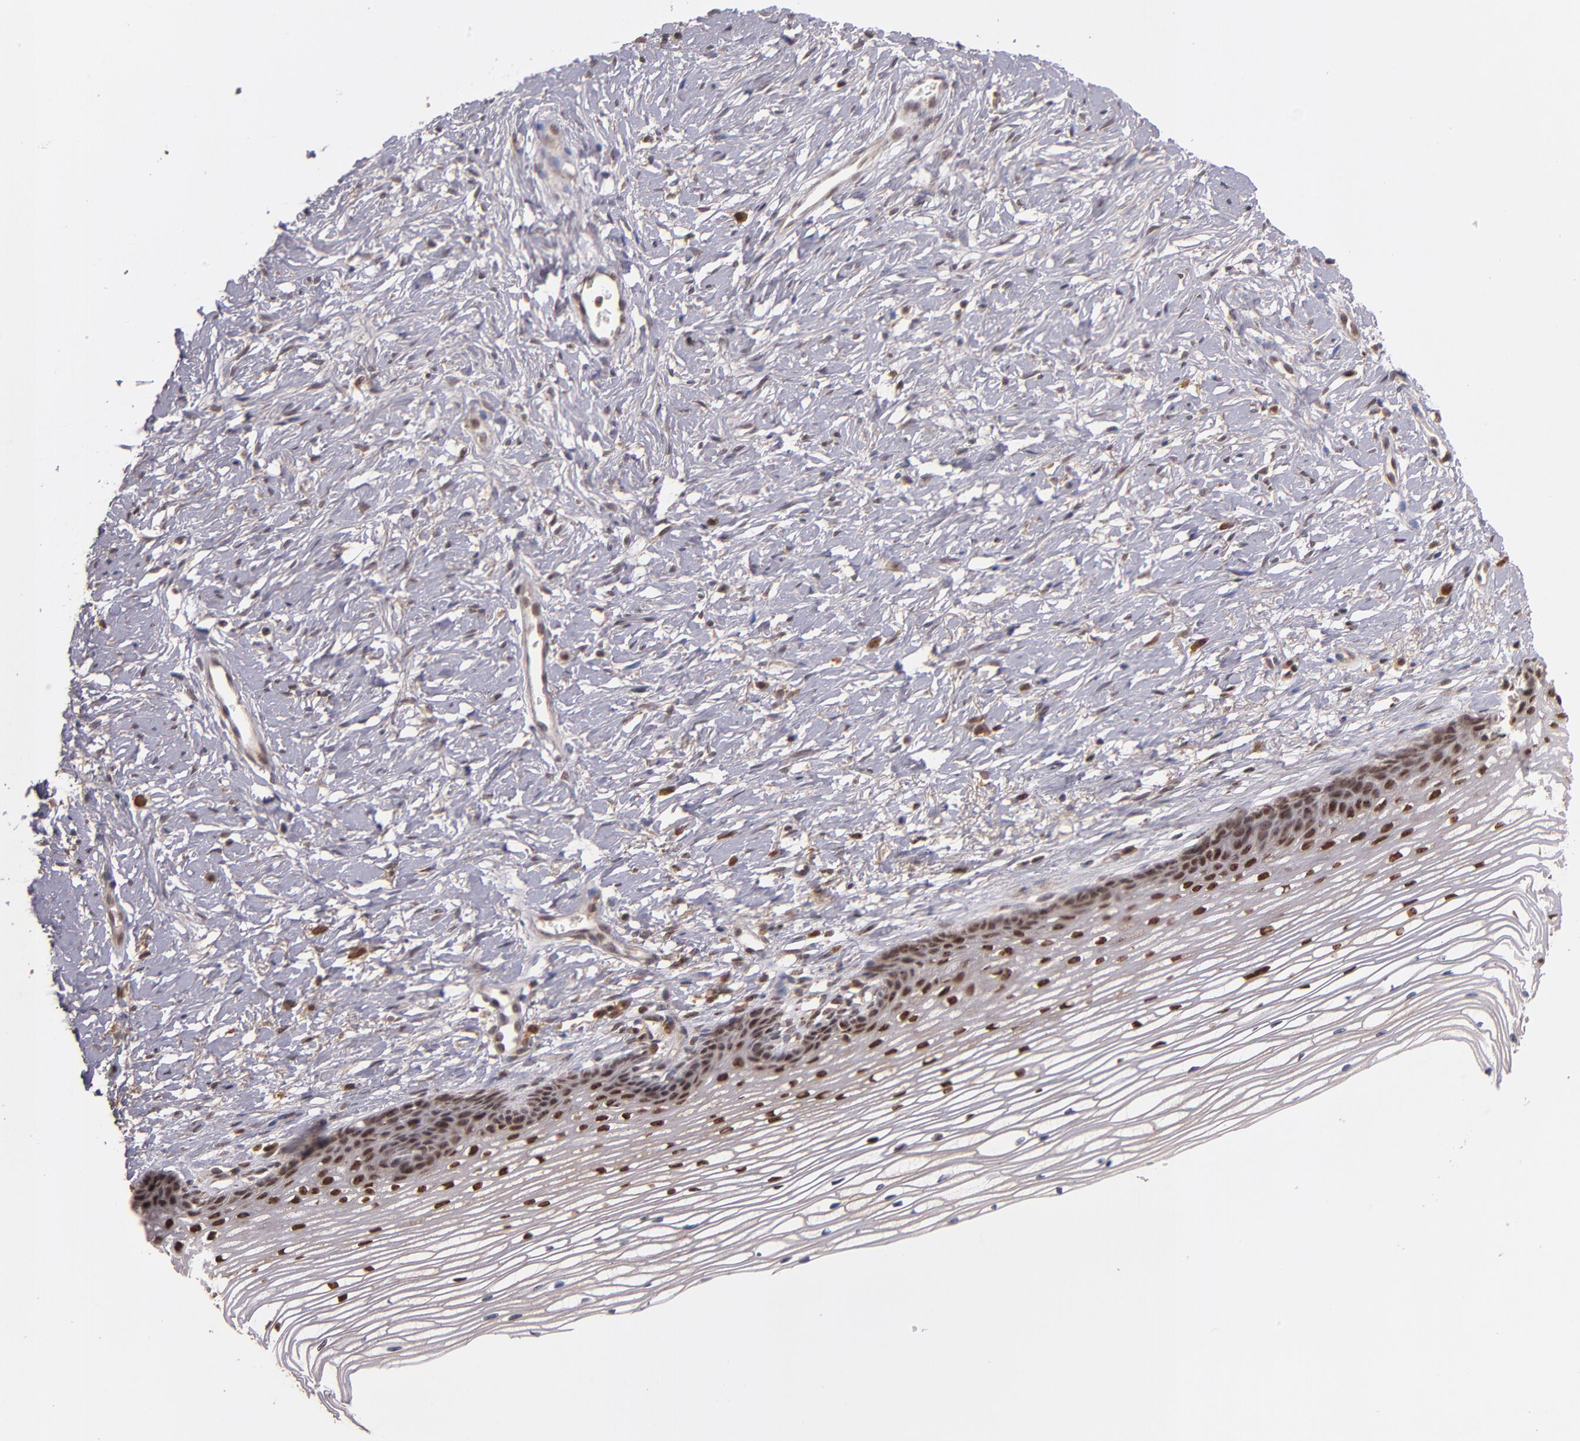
{"staining": {"intensity": "moderate", "quantity": ">75%", "location": "nuclear"}, "tissue": "cervix", "cell_type": "Glandular cells", "image_type": "normal", "snomed": [{"axis": "morphology", "description": "Normal tissue, NOS"}, {"axis": "topography", "description": "Cervix"}], "caption": "The image shows staining of unremarkable cervix, revealing moderate nuclear protein staining (brown color) within glandular cells.", "gene": "ABHD12B", "patient": {"sex": "female", "age": 77}}